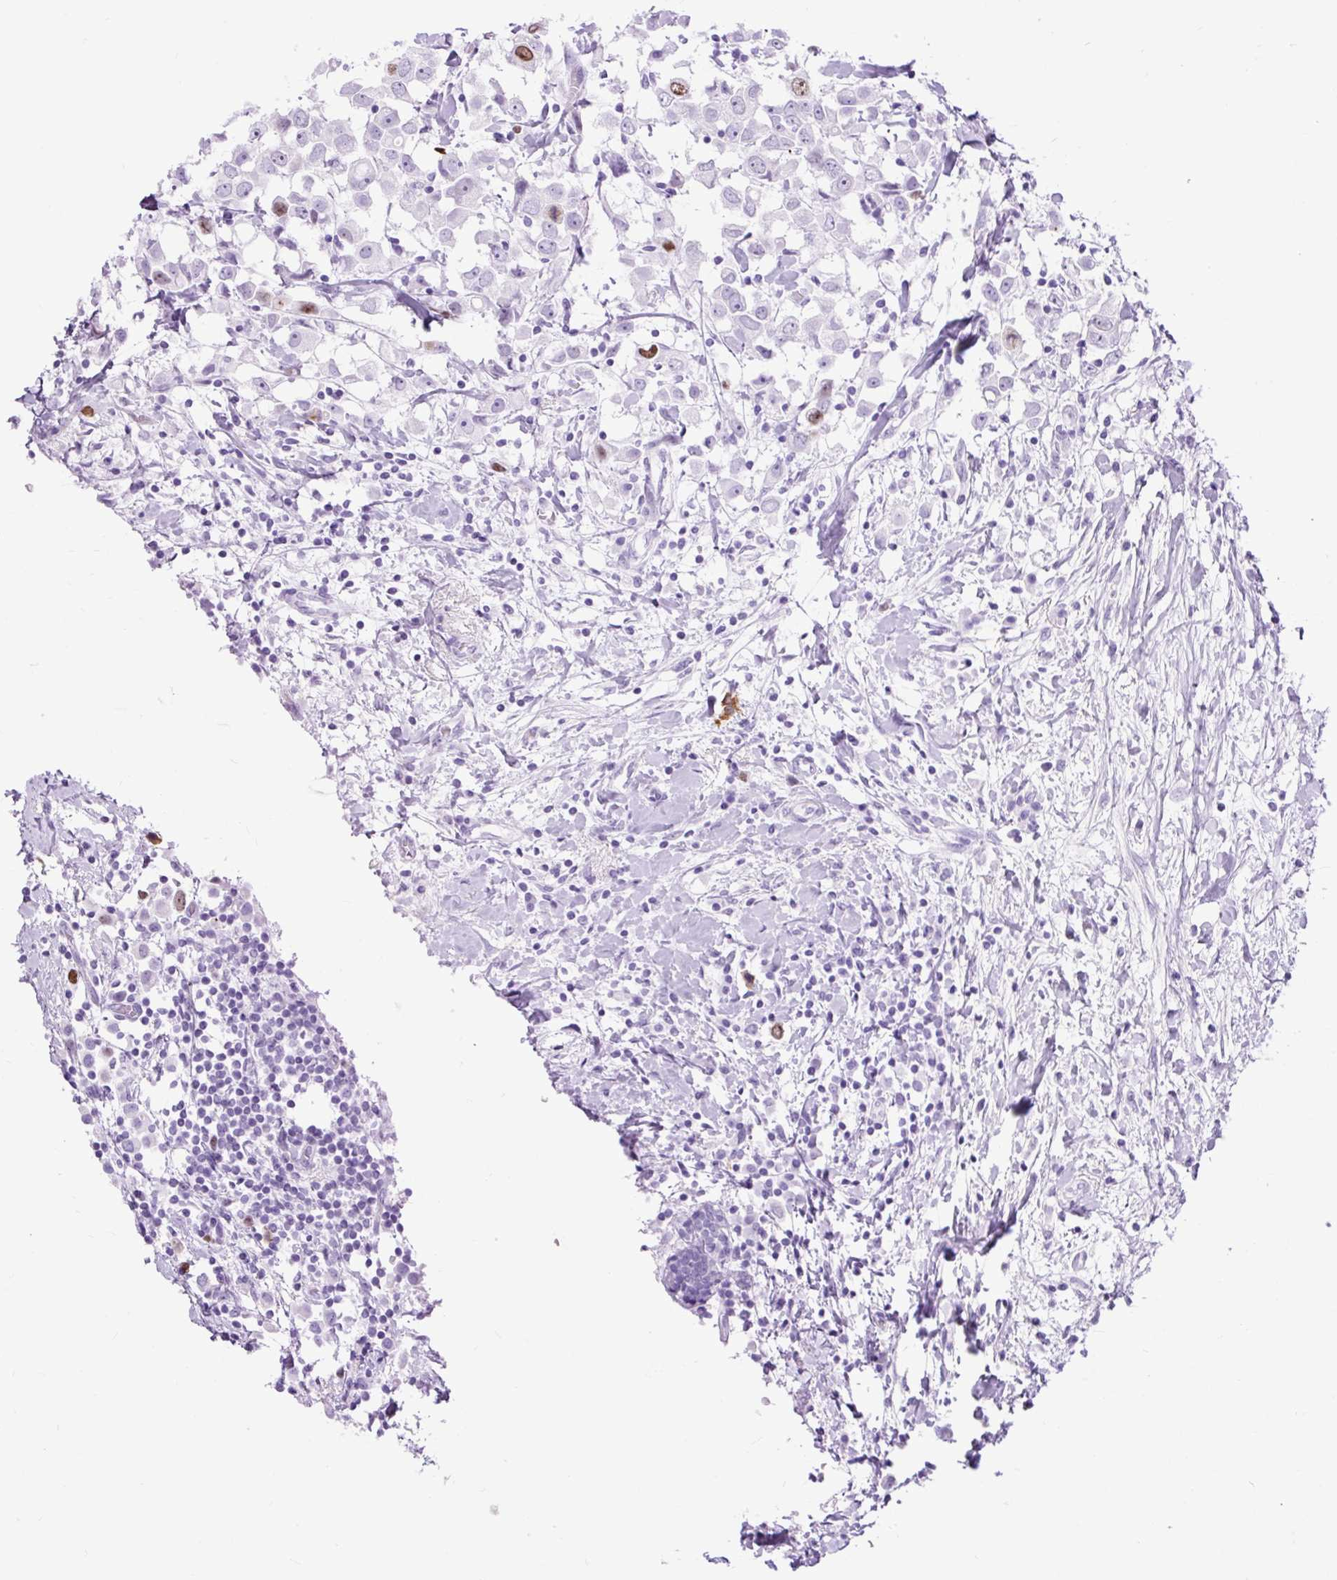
{"staining": {"intensity": "moderate", "quantity": "<25%", "location": "nuclear"}, "tissue": "breast cancer", "cell_type": "Tumor cells", "image_type": "cancer", "snomed": [{"axis": "morphology", "description": "Duct carcinoma"}, {"axis": "topography", "description": "Breast"}], "caption": "Immunohistochemical staining of human breast cancer displays low levels of moderate nuclear positivity in approximately <25% of tumor cells. (DAB IHC, brown staining for protein, blue staining for nuclei).", "gene": "RACGAP1", "patient": {"sex": "female", "age": 61}}